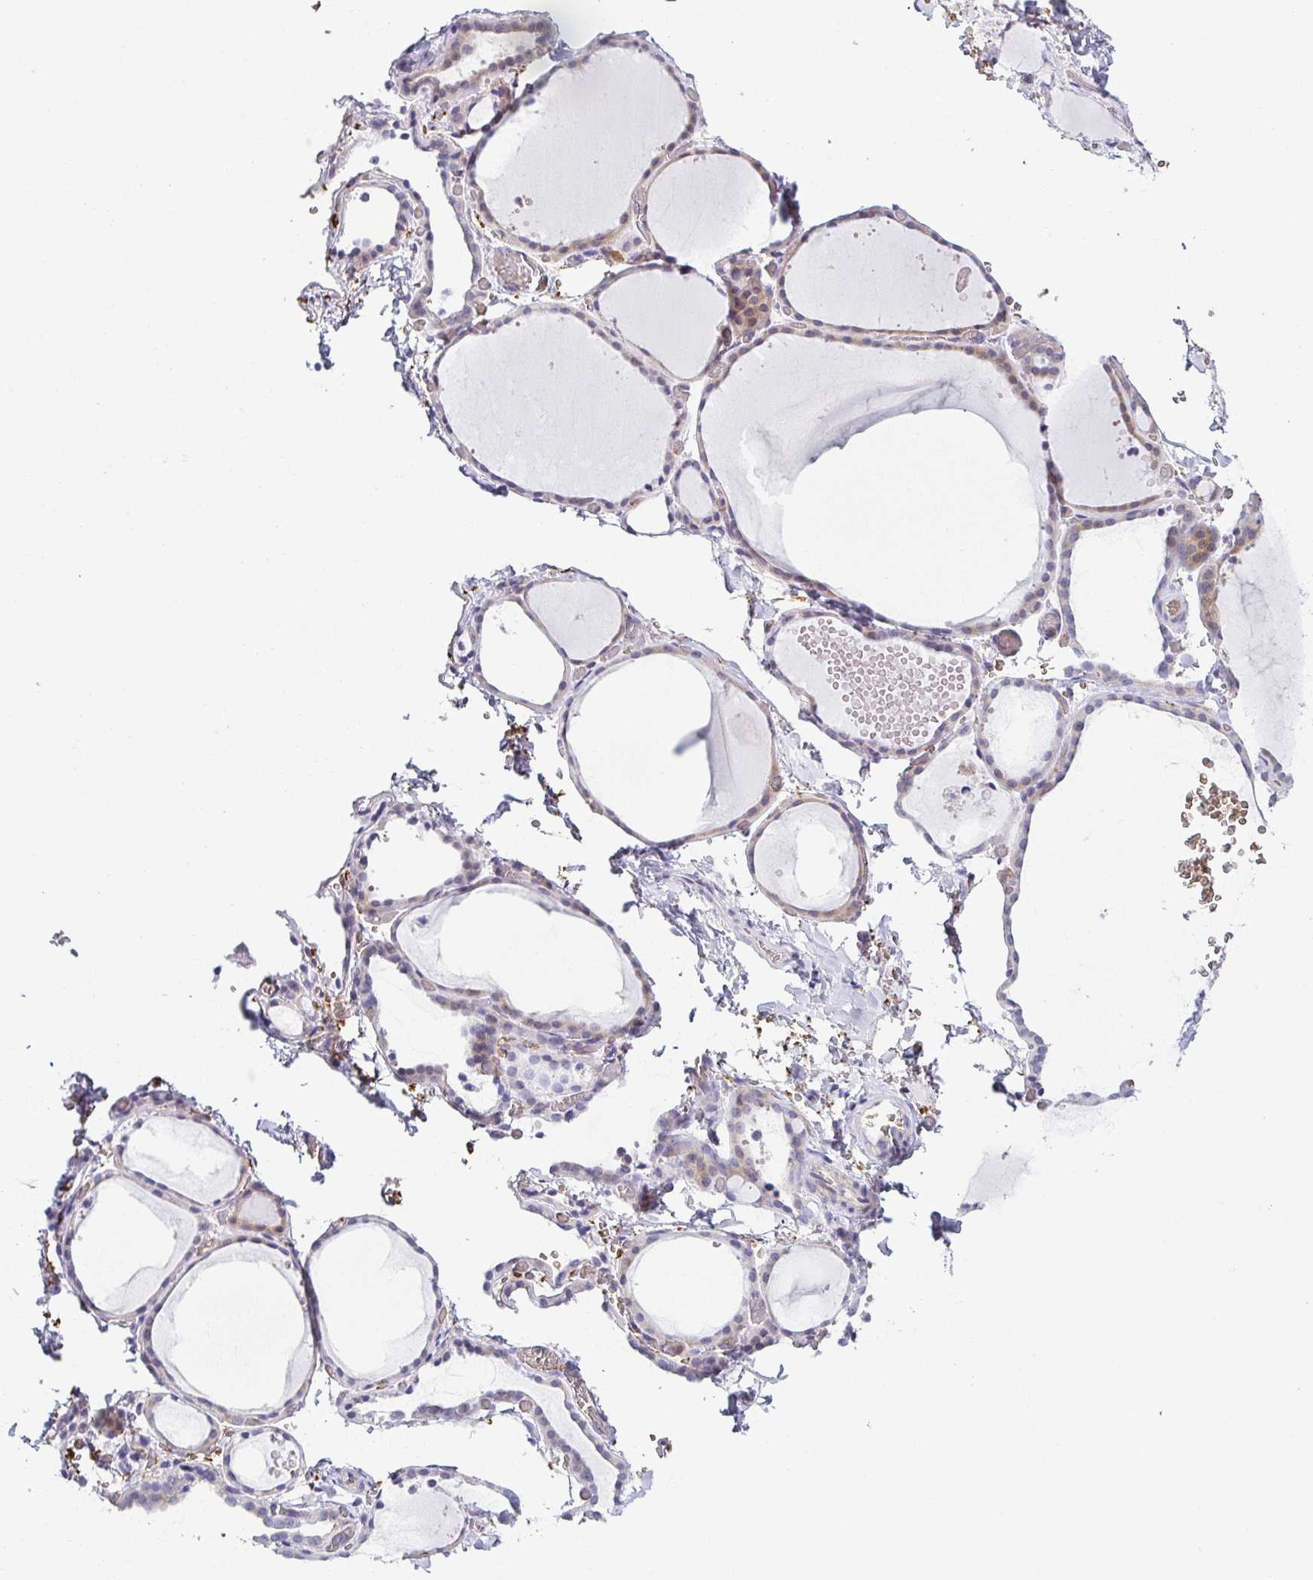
{"staining": {"intensity": "weak", "quantity": "<25%", "location": "cytoplasmic/membranous"}, "tissue": "thyroid gland", "cell_type": "Glandular cells", "image_type": "normal", "snomed": [{"axis": "morphology", "description": "Normal tissue, NOS"}, {"axis": "topography", "description": "Thyroid gland"}], "caption": "Histopathology image shows no protein staining in glandular cells of benign thyroid gland. (DAB immunohistochemistry (IHC) with hematoxylin counter stain).", "gene": "FAM162B", "patient": {"sex": "female", "age": 36}}